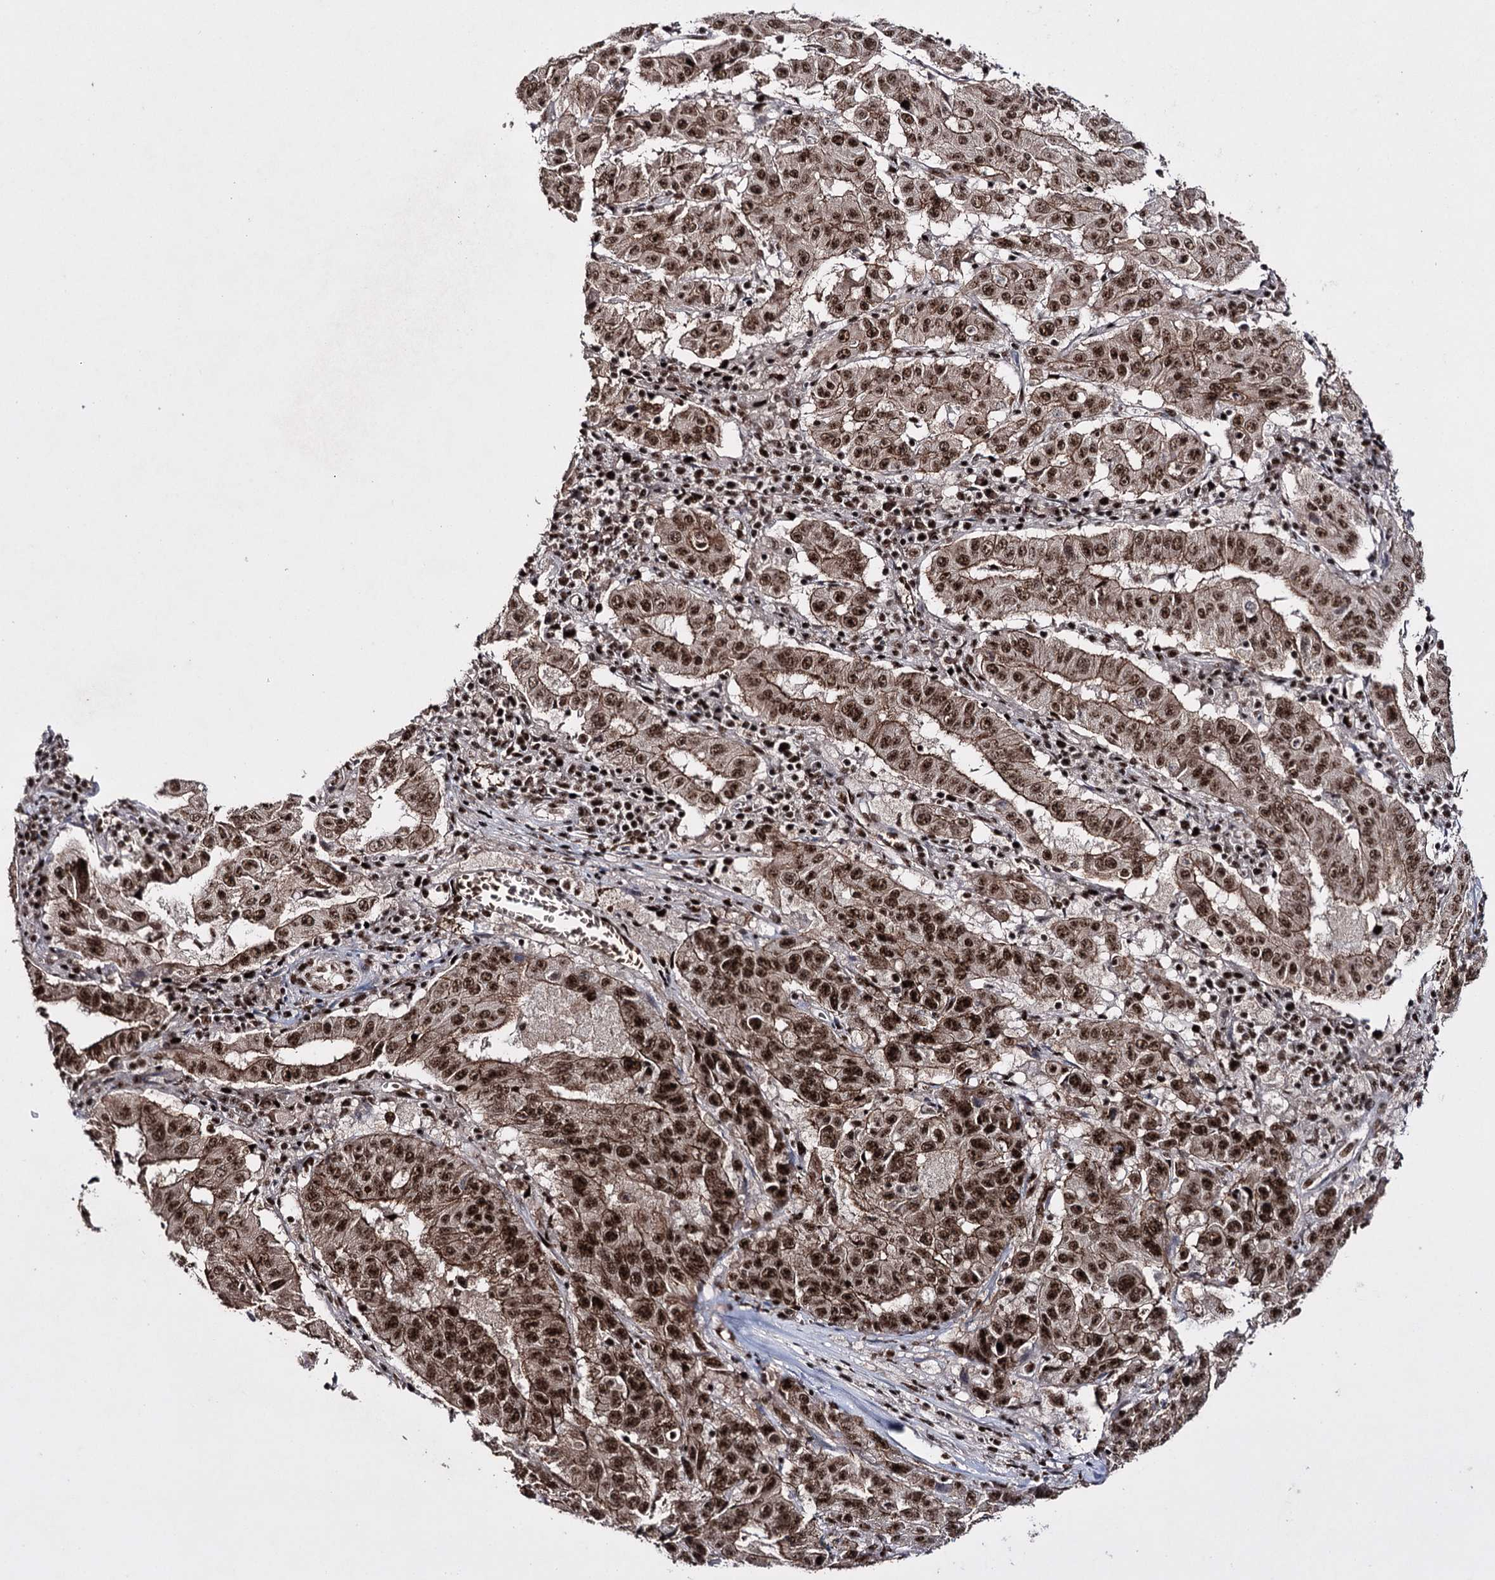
{"staining": {"intensity": "strong", "quantity": ">75%", "location": "nuclear"}, "tissue": "pancreatic cancer", "cell_type": "Tumor cells", "image_type": "cancer", "snomed": [{"axis": "morphology", "description": "Adenocarcinoma, NOS"}, {"axis": "topography", "description": "Pancreas"}], "caption": "Immunohistochemical staining of human pancreatic cancer (adenocarcinoma) displays strong nuclear protein staining in approximately >75% of tumor cells.", "gene": "PRPF40A", "patient": {"sex": "male", "age": 63}}